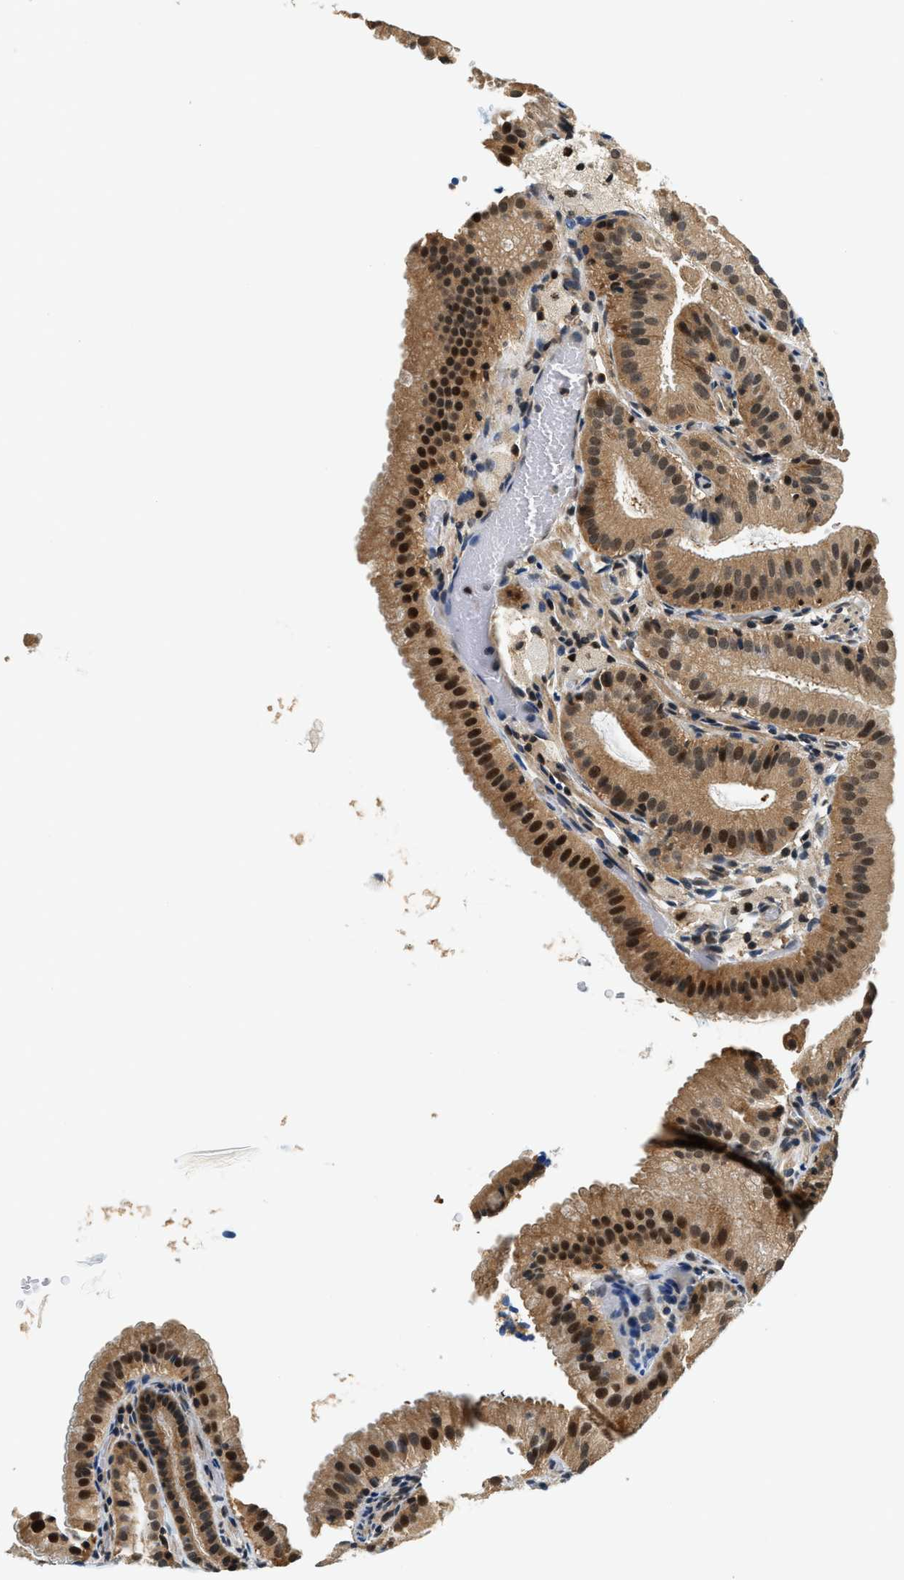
{"staining": {"intensity": "strong", "quantity": ">75%", "location": "cytoplasmic/membranous,nuclear"}, "tissue": "gallbladder", "cell_type": "Glandular cells", "image_type": "normal", "snomed": [{"axis": "morphology", "description": "Normal tissue, NOS"}, {"axis": "topography", "description": "Gallbladder"}], "caption": "Brown immunohistochemical staining in benign human gallbladder exhibits strong cytoplasmic/membranous,nuclear positivity in about >75% of glandular cells.", "gene": "PSMD3", "patient": {"sex": "male", "age": 54}}